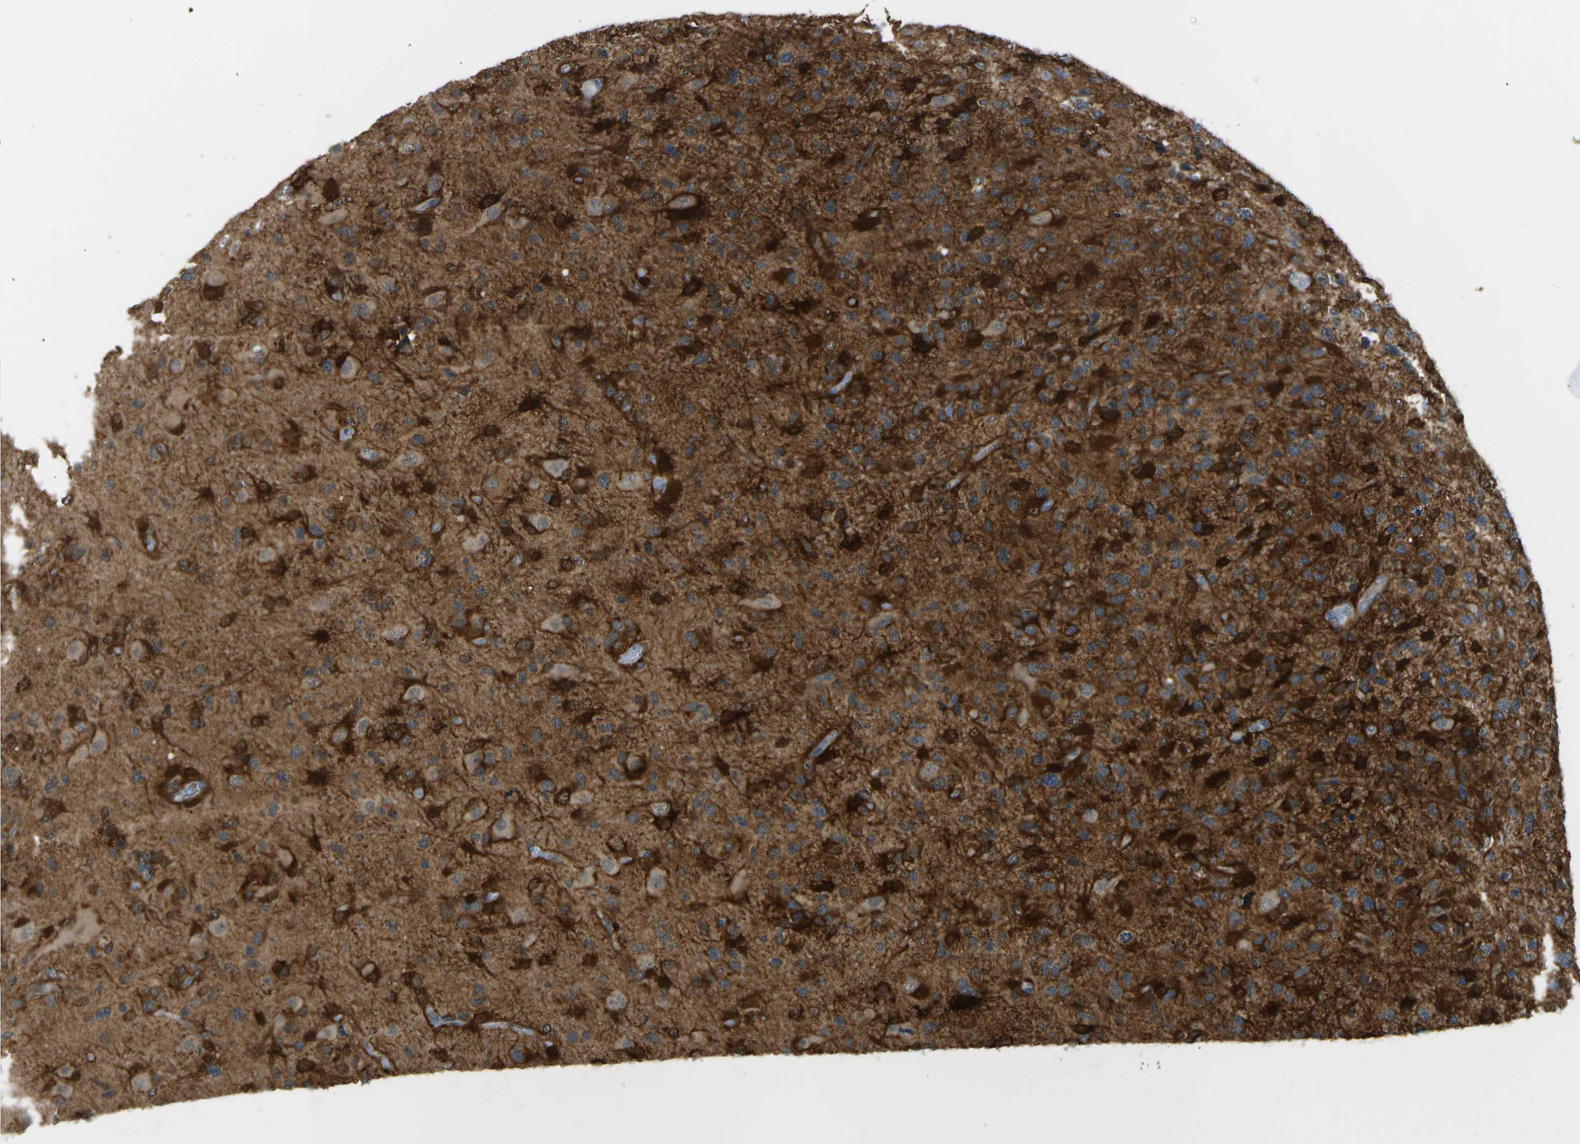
{"staining": {"intensity": "moderate", "quantity": "<25%", "location": "cytoplasmic/membranous"}, "tissue": "glioma", "cell_type": "Tumor cells", "image_type": "cancer", "snomed": [{"axis": "morphology", "description": "Glioma, malignant, High grade"}, {"axis": "topography", "description": "Brain"}], "caption": "A photomicrograph showing moderate cytoplasmic/membranous staining in about <25% of tumor cells in malignant glioma (high-grade), as visualized by brown immunohistochemical staining.", "gene": "PSAT1", "patient": {"sex": "female", "age": 58}}